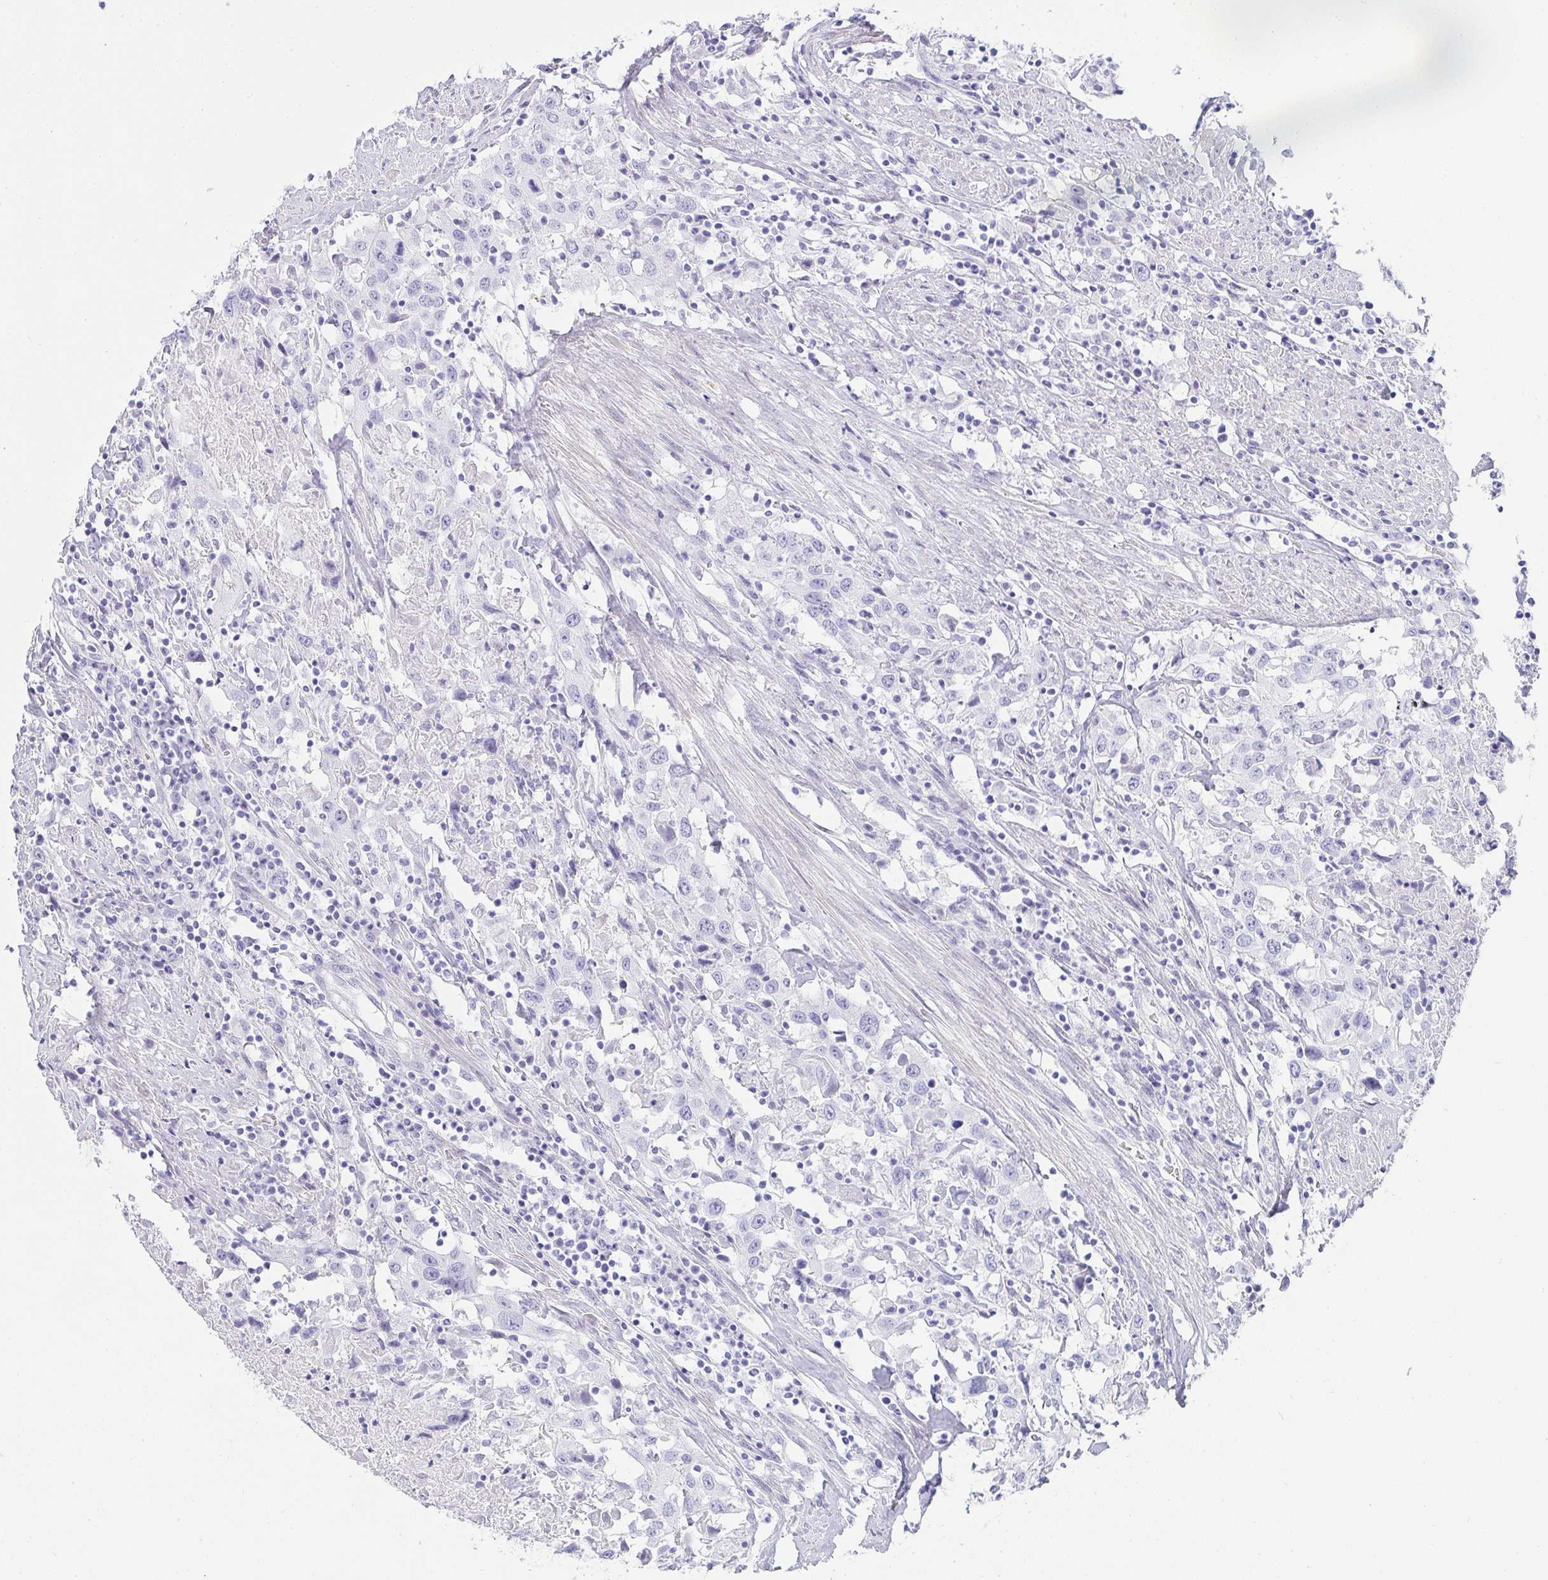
{"staining": {"intensity": "negative", "quantity": "none", "location": "none"}, "tissue": "urothelial cancer", "cell_type": "Tumor cells", "image_type": "cancer", "snomed": [{"axis": "morphology", "description": "Urothelial carcinoma, High grade"}, {"axis": "topography", "description": "Urinary bladder"}], "caption": "A photomicrograph of urothelial cancer stained for a protein shows no brown staining in tumor cells.", "gene": "PRND", "patient": {"sex": "male", "age": 61}}